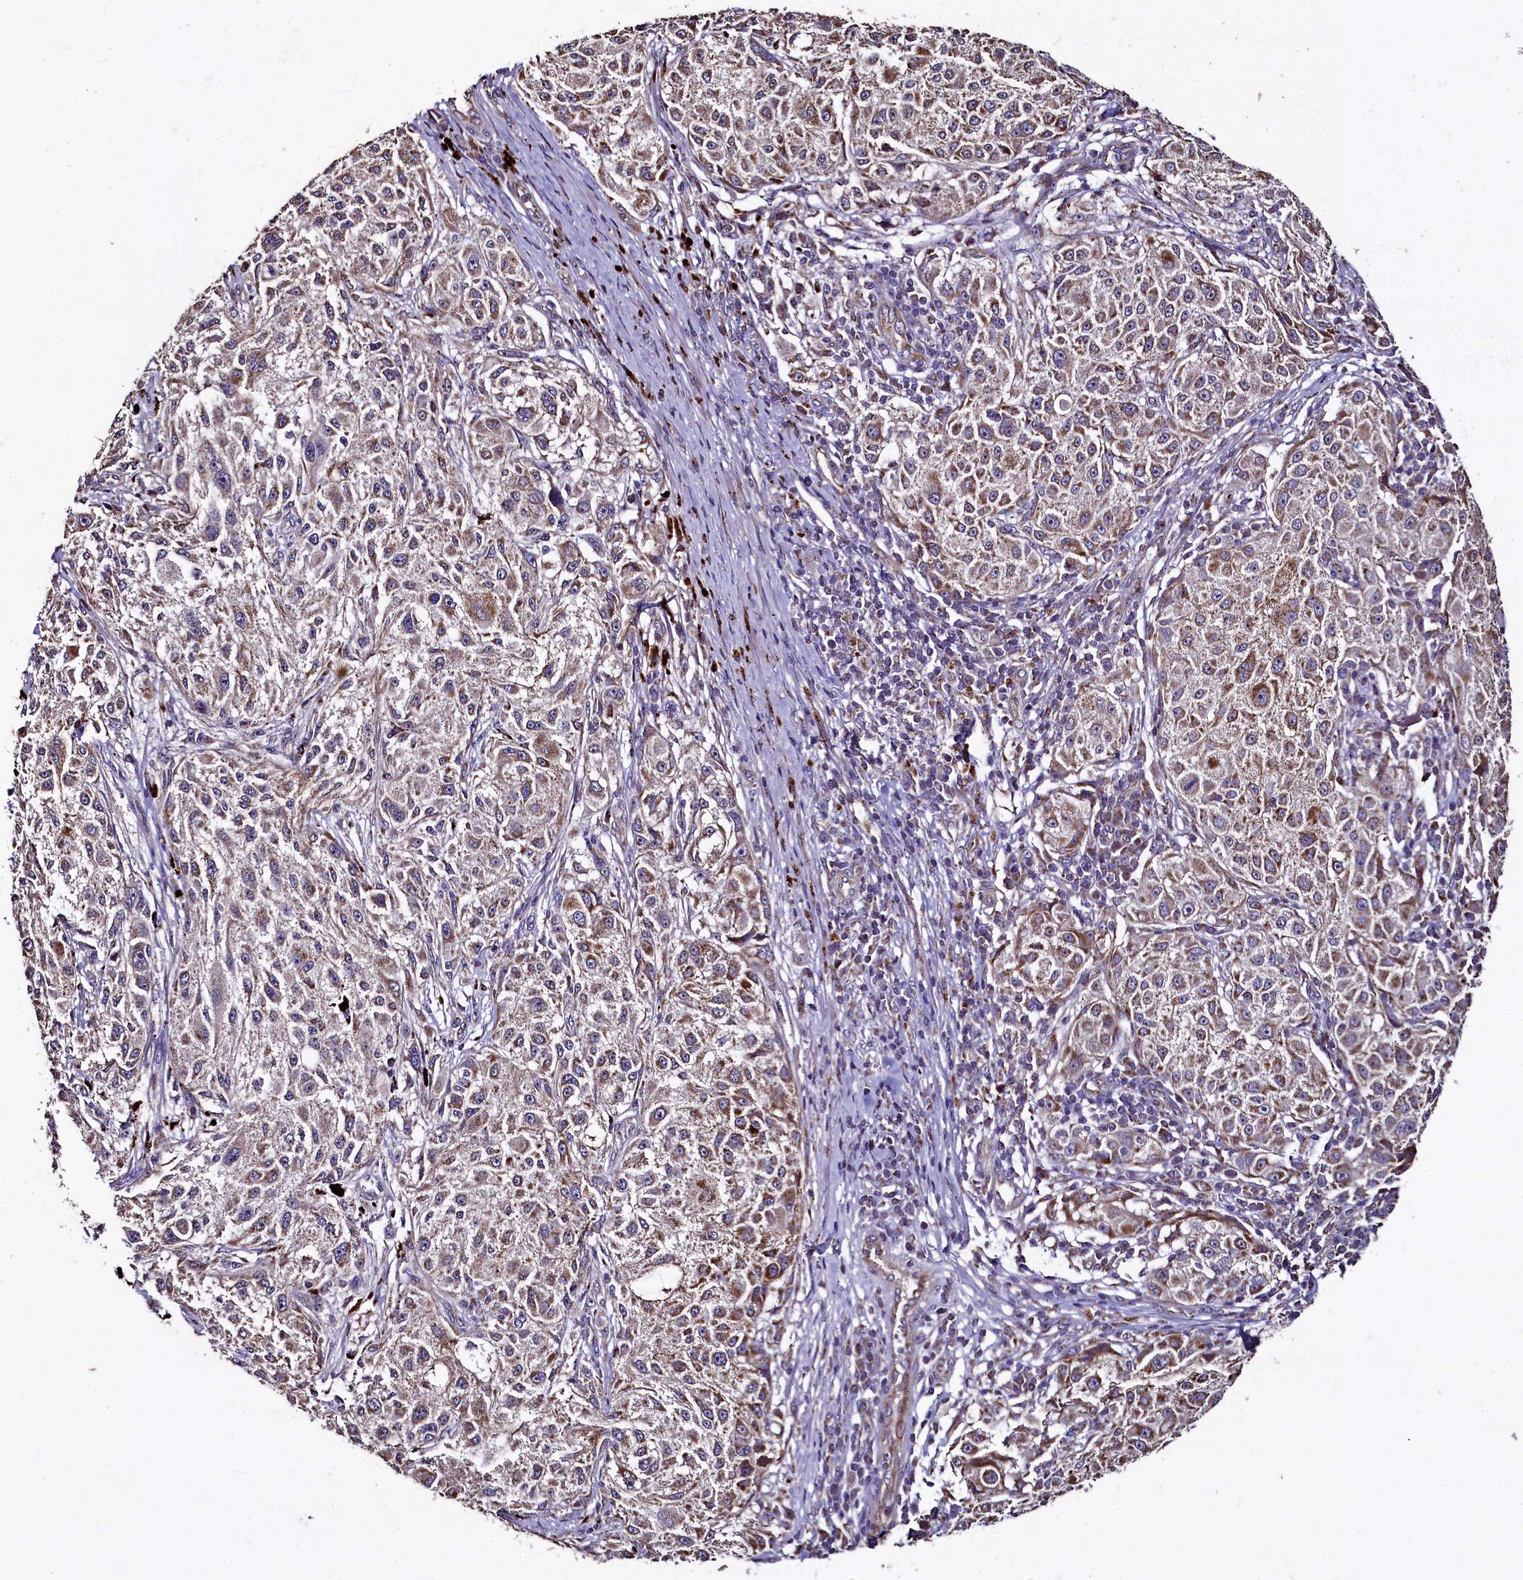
{"staining": {"intensity": "moderate", "quantity": "25%-75%", "location": "cytoplasmic/membranous"}, "tissue": "melanoma", "cell_type": "Tumor cells", "image_type": "cancer", "snomed": [{"axis": "morphology", "description": "Necrosis, NOS"}, {"axis": "morphology", "description": "Malignant melanoma, NOS"}, {"axis": "topography", "description": "Skin"}], "caption": "Brown immunohistochemical staining in malignant melanoma shows moderate cytoplasmic/membranous positivity in approximately 25%-75% of tumor cells.", "gene": "COQ9", "patient": {"sex": "female", "age": 87}}